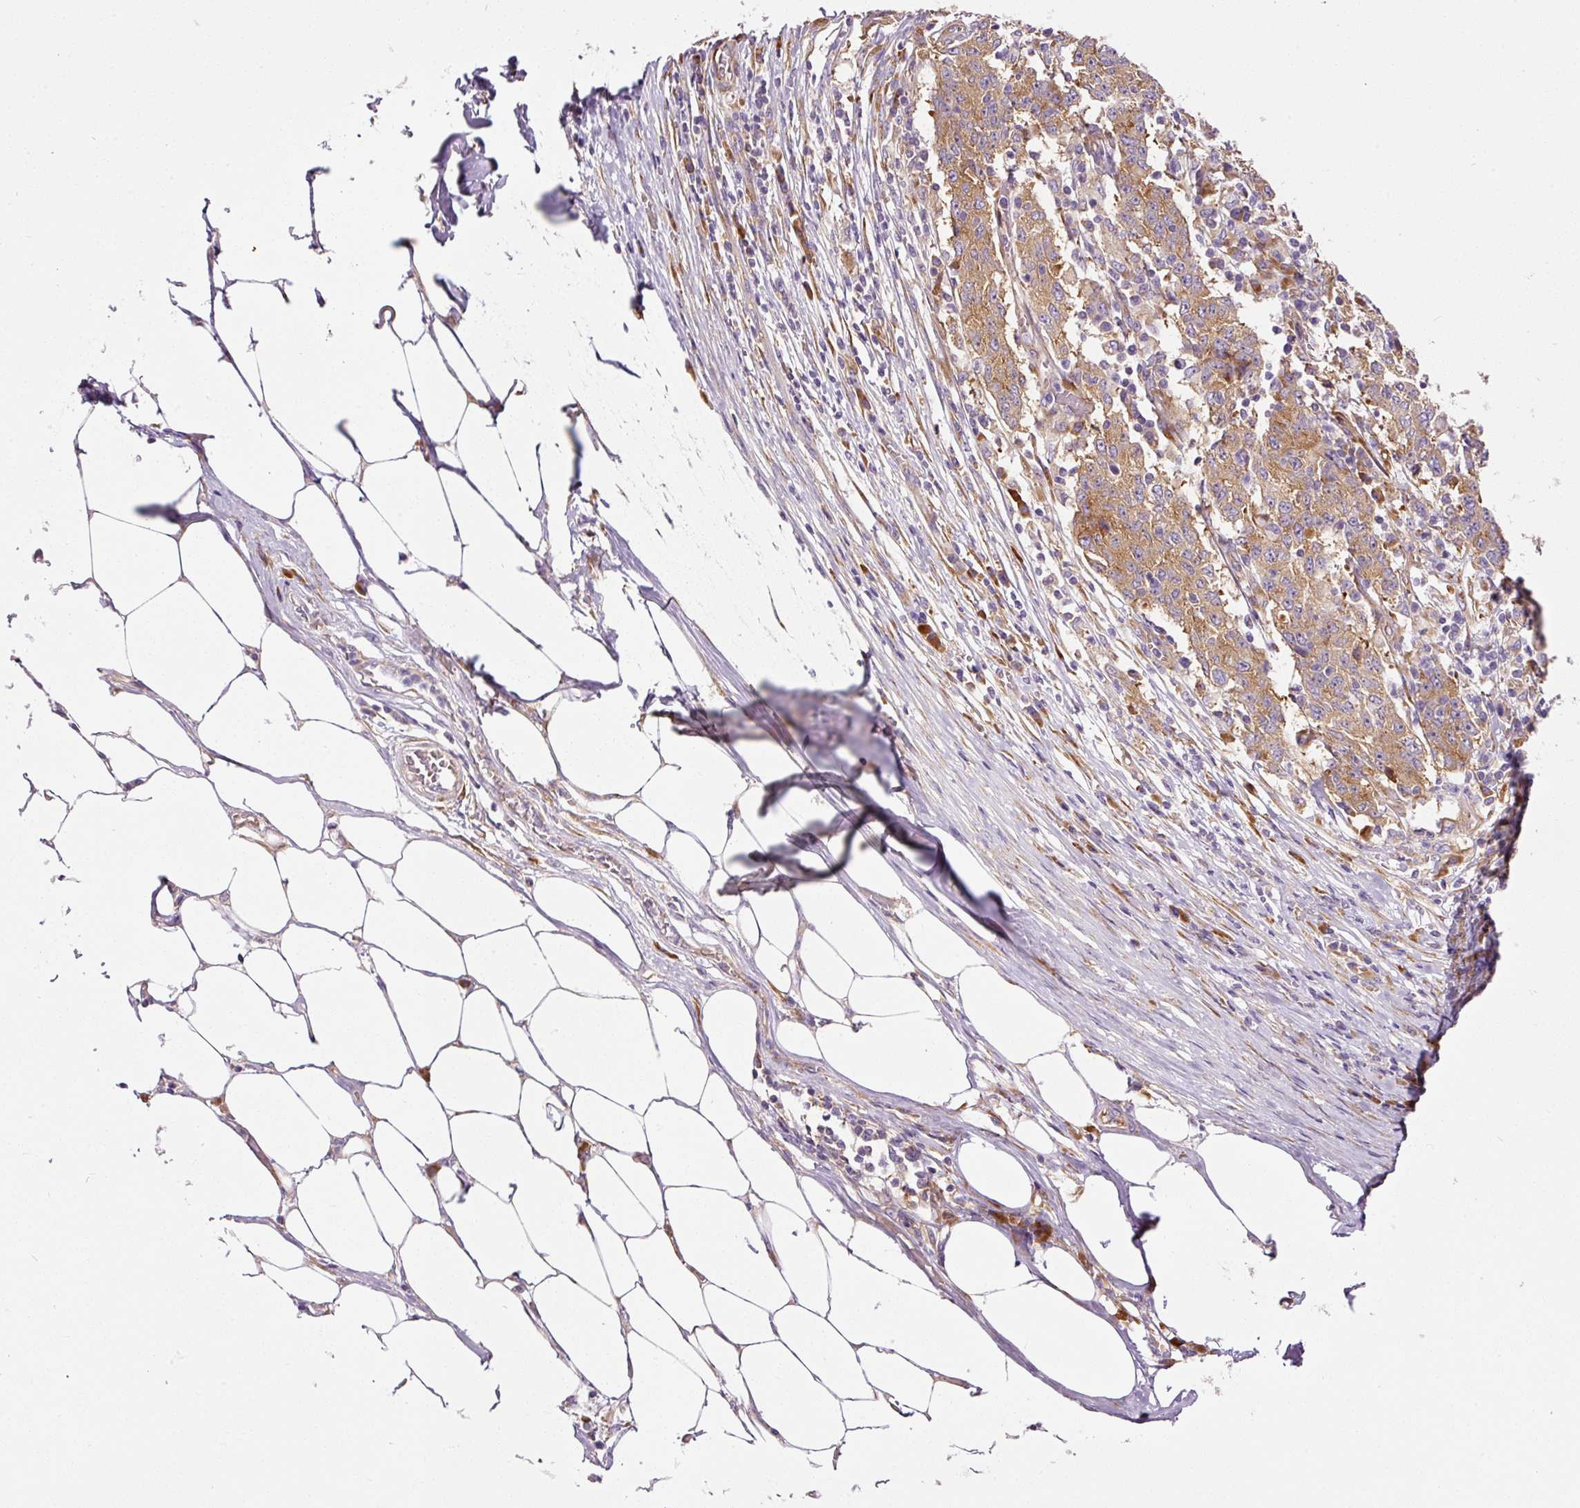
{"staining": {"intensity": "moderate", "quantity": ">75%", "location": "cytoplasmic/membranous"}, "tissue": "stomach cancer", "cell_type": "Tumor cells", "image_type": "cancer", "snomed": [{"axis": "morphology", "description": "Adenocarcinoma, NOS"}, {"axis": "topography", "description": "Stomach"}], "caption": "Protein staining of adenocarcinoma (stomach) tissue exhibits moderate cytoplasmic/membranous staining in approximately >75% of tumor cells.", "gene": "RPL10A", "patient": {"sex": "male", "age": 59}}